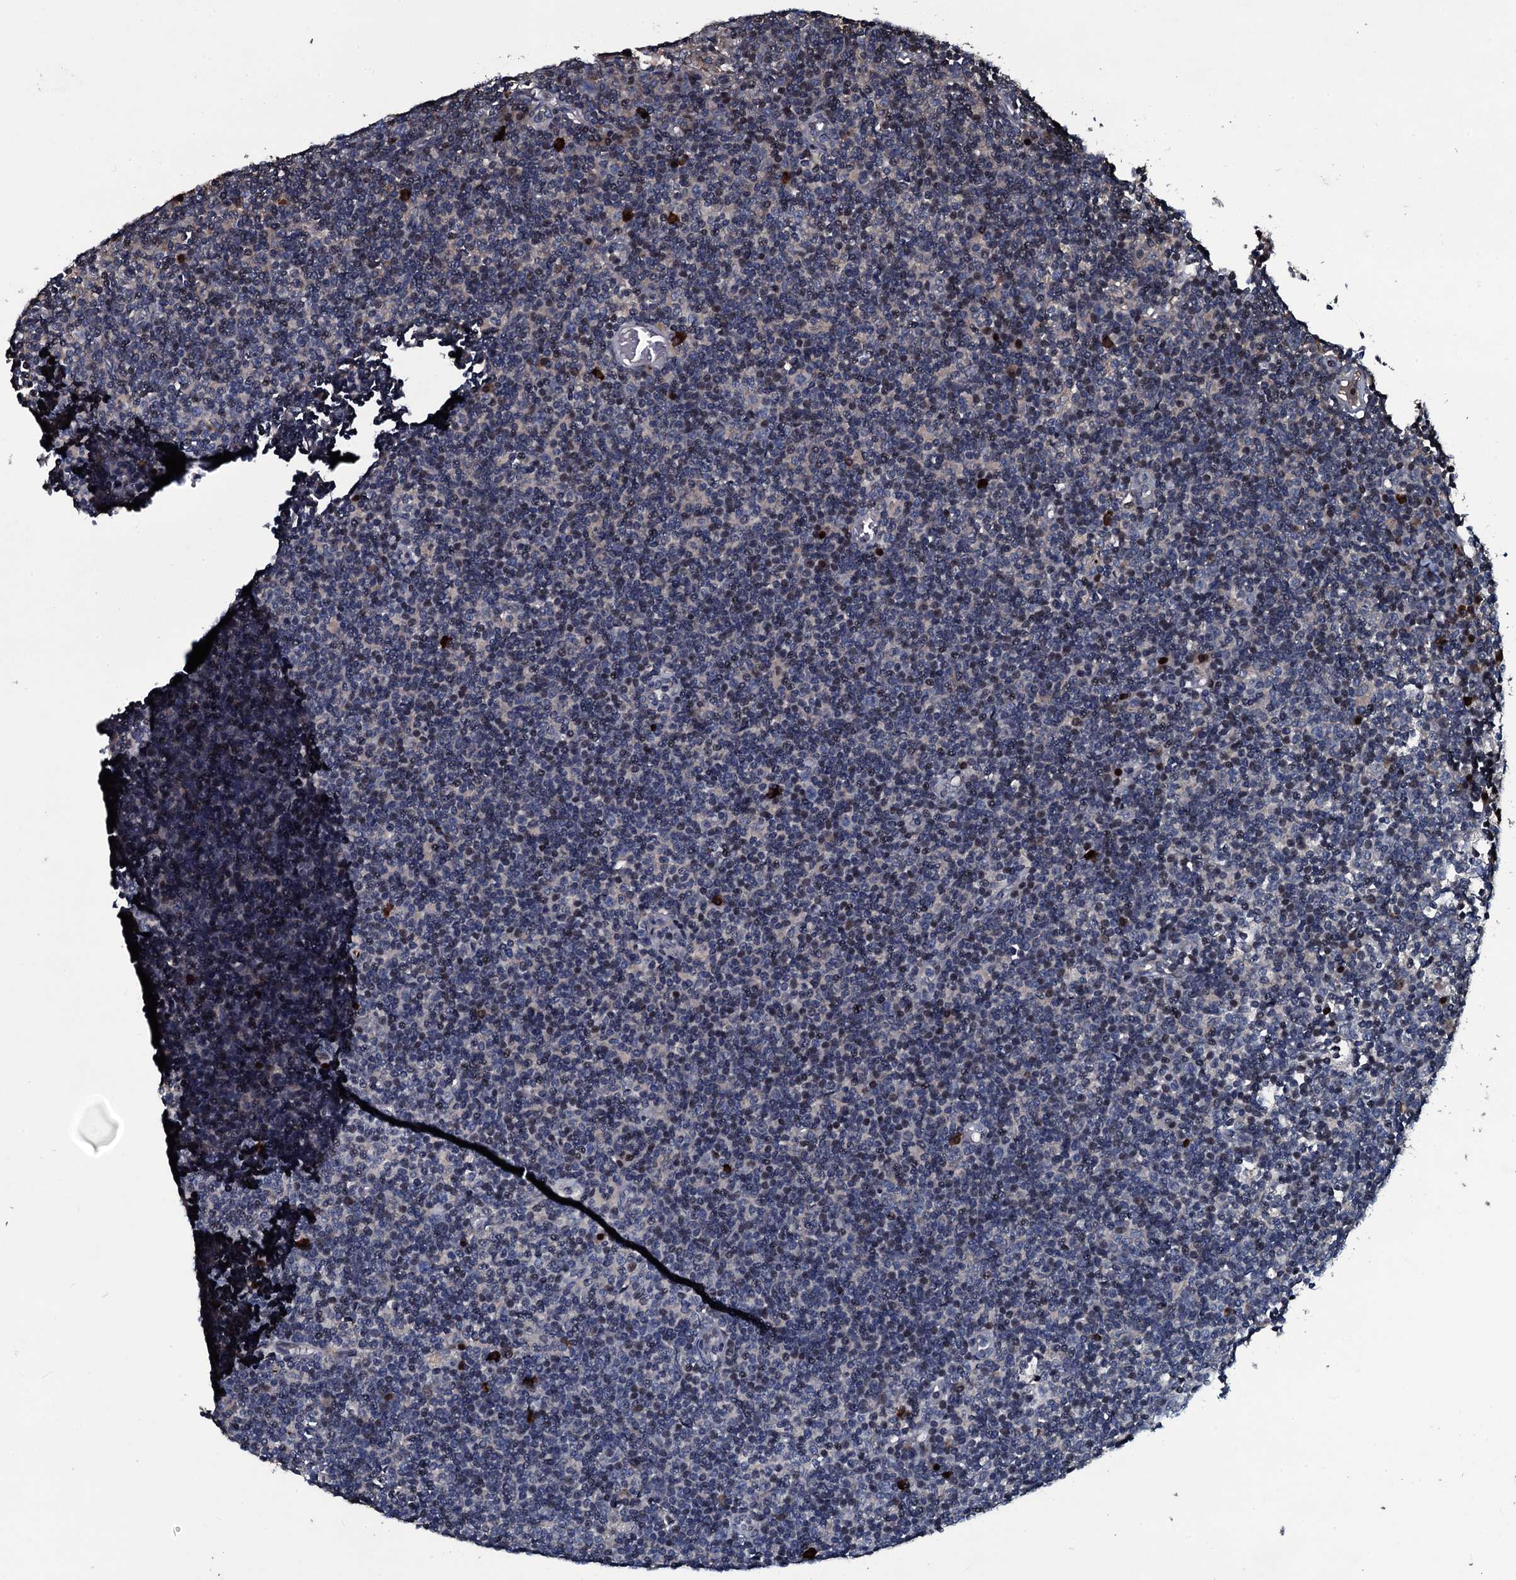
{"staining": {"intensity": "negative", "quantity": "none", "location": "none"}, "tissue": "lymph node", "cell_type": "Germinal center cells", "image_type": "normal", "snomed": [{"axis": "morphology", "description": "Normal tissue, NOS"}, {"axis": "topography", "description": "Lymph node"}], "caption": "Human lymph node stained for a protein using immunohistochemistry (IHC) demonstrates no staining in germinal center cells.", "gene": "LYG2", "patient": {"sex": "female", "age": 55}}